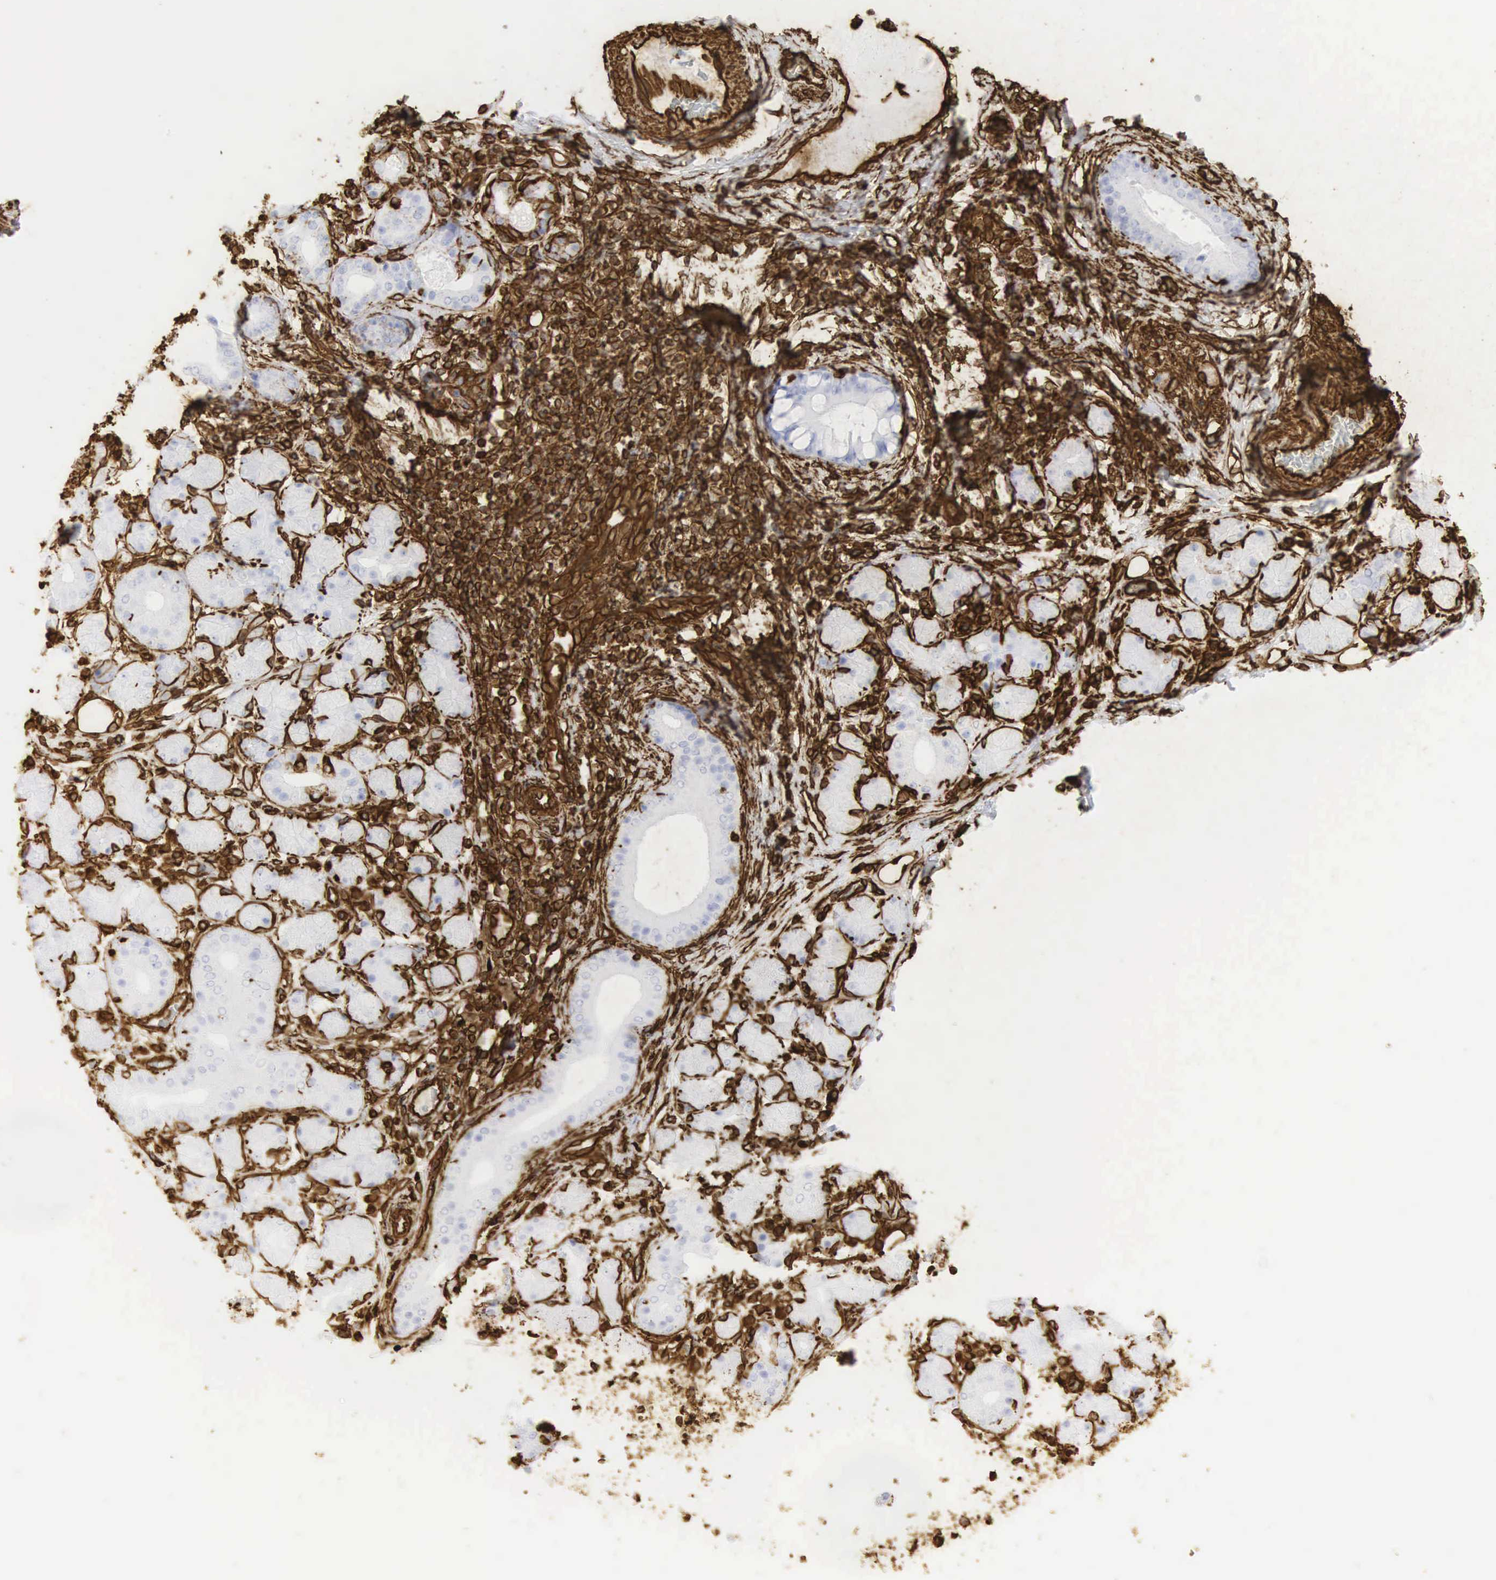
{"staining": {"intensity": "negative", "quantity": "none", "location": "none"}, "tissue": "salivary gland", "cell_type": "Glandular cells", "image_type": "normal", "snomed": [{"axis": "morphology", "description": "Normal tissue, NOS"}, {"axis": "topography", "description": "Salivary gland"}, {"axis": "topography", "description": "Peripheral nerve tissue"}], "caption": "IHC image of benign human salivary gland stained for a protein (brown), which exhibits no expression in glandular cells.", "gene": "VIM", "patient": {"sex": "male", "age": 62}}